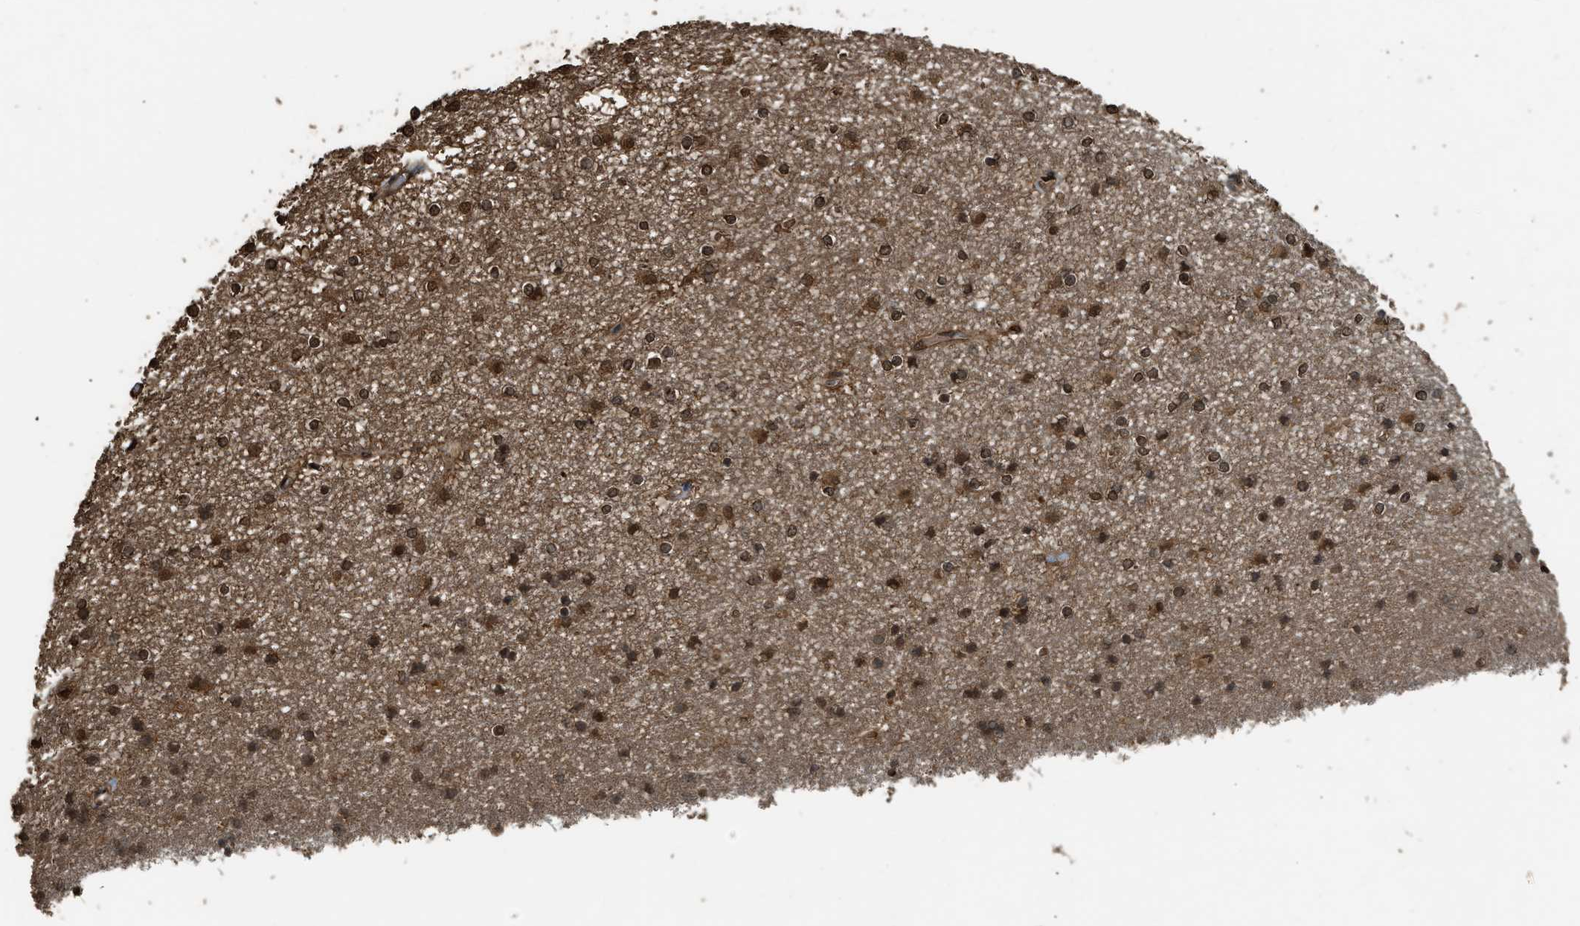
{"staining": {"intensity": "strong", "quantity": ">75%", "location": "nuclear"}, "tissue": "caudate", "cell_type": "Glial cells", "image_type": "normal", "snomed": [{"axis": "morphology", "description": "Normal tissue, NOS"}, {"axis": "topography", "description": "Lateral ventricle wall"}], "caption": "Human caudate stained for a protein (brown) exhibits strong nuclear positive staining in approximately >75% of glial cells.", "gene": "MYBL2", "patient": {"sex": "female", "age": 54}}